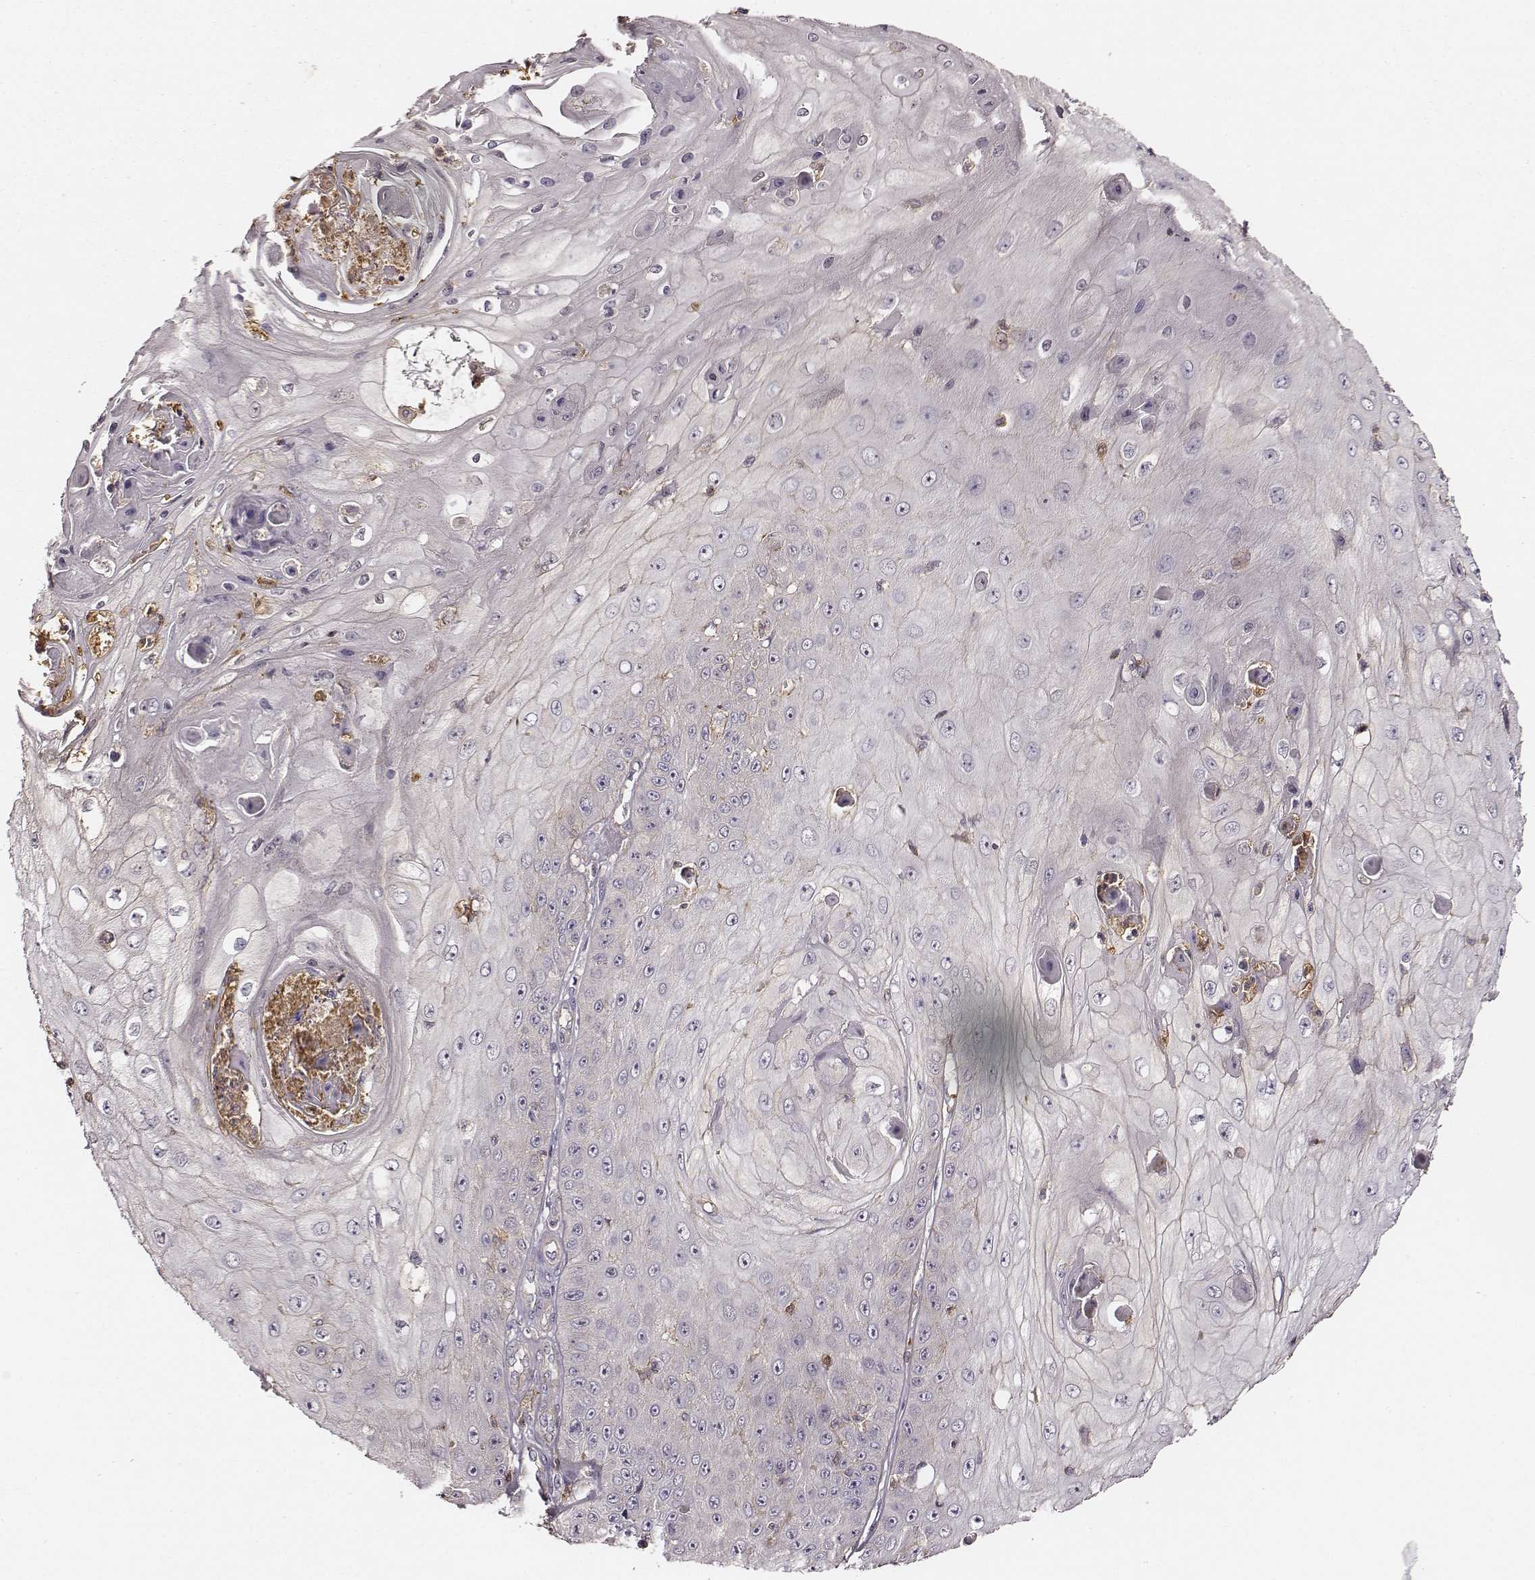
{"staining": {"intensity": "negative", "quantity": "none", "location": "none"}, "tissue": "skin cancer", "cell_type": "Tumor cells", "image_type": "cancer", "snomed": [{"axis": "morphology", "description": "Squamous cell carcinoma, NOS"}, {"axis": "topography", "description": "Skin"}], "caption": "Tumor cells are negative for brown protein staining in squamous cell carcinoma (skin). (DAB (3,3'-diaminobenzidine) immunohistochemistry (IHC) visualized using brightfield microscopy, high magnification).", "gene": "ZYX", "patient": {"sex": "male", "age": 70}}